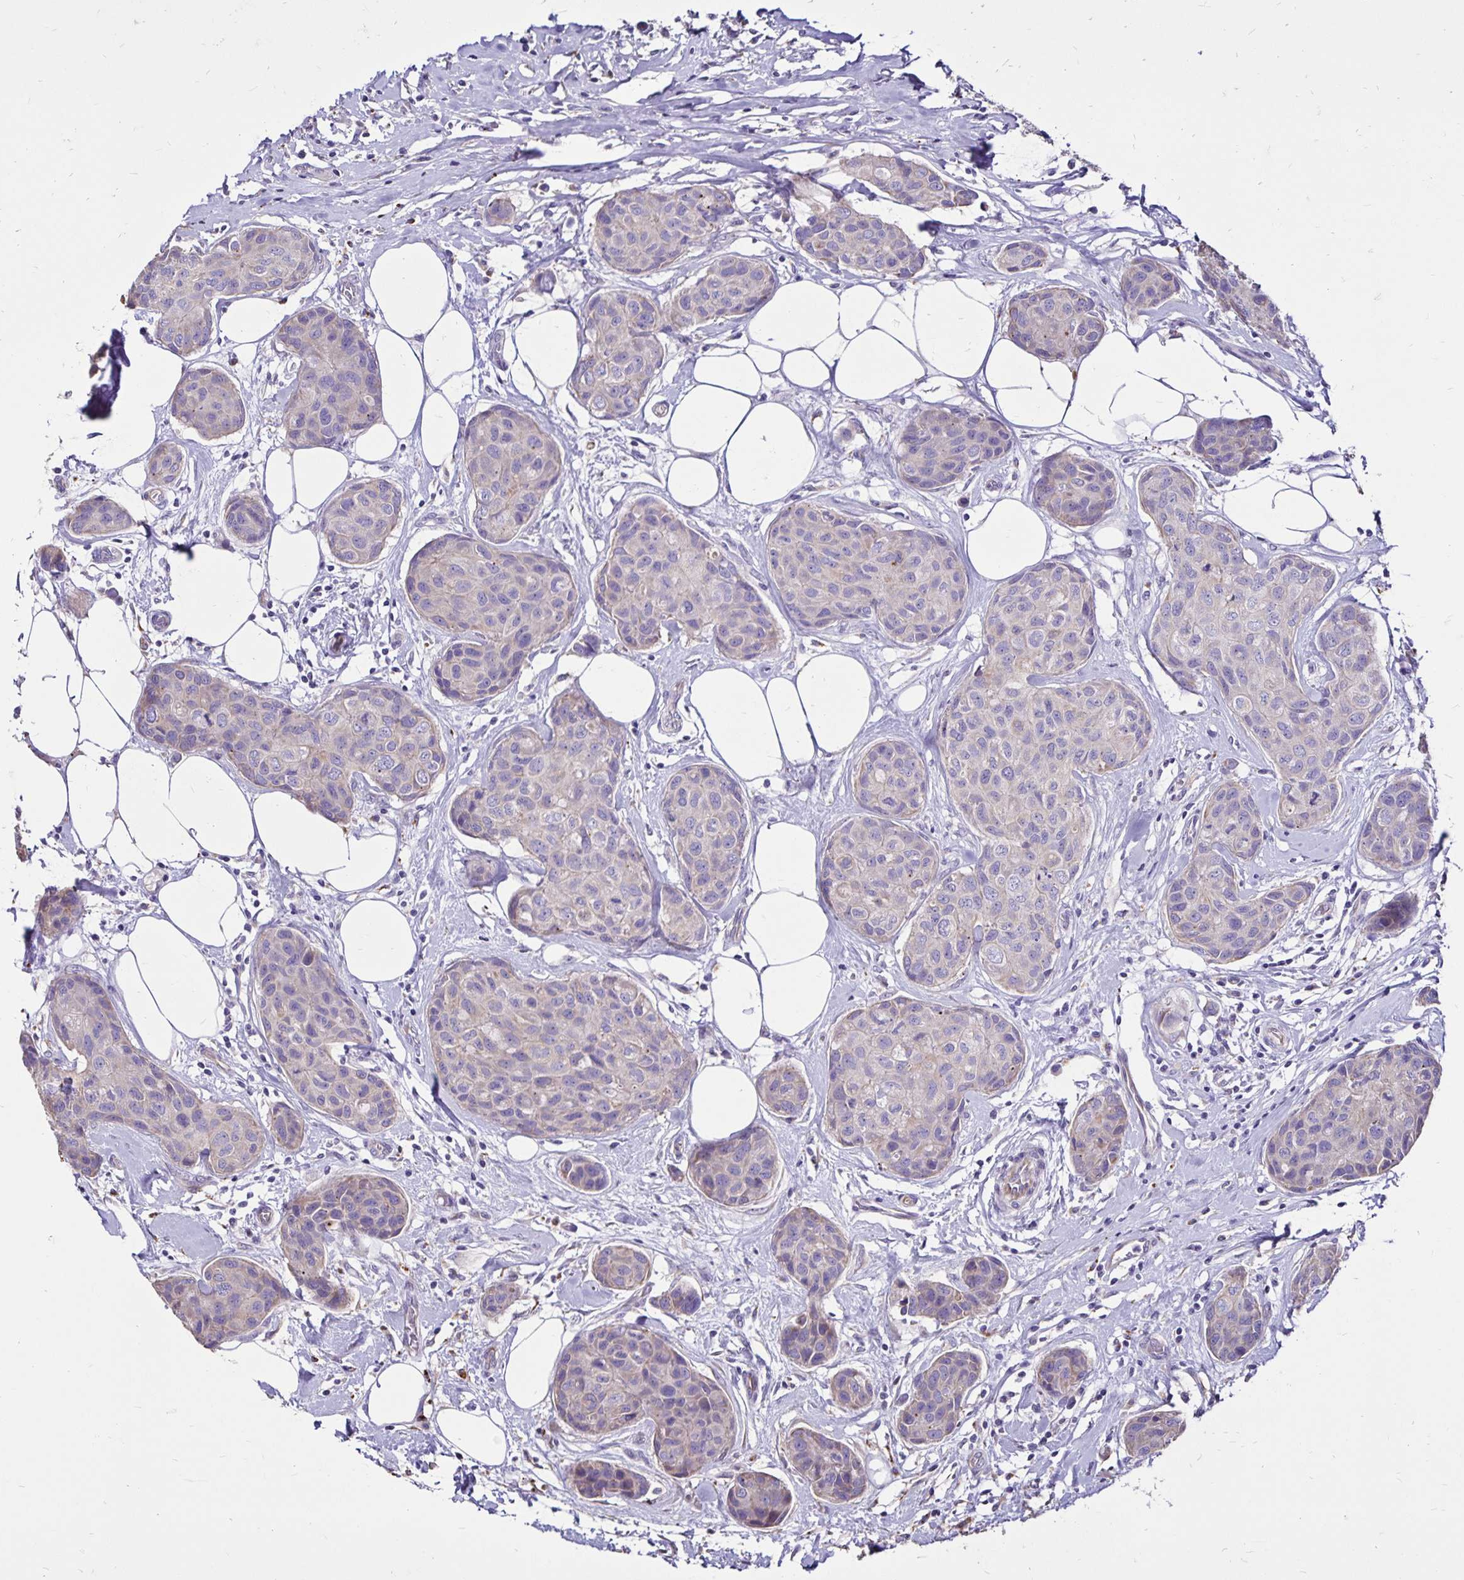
{"staining": {"intensity": "negative", "quantity": "none", "location": "none"}, "tissue": "breast cancer", "cell_type": "Tumor cells", "image_type": "cancer", "snomed": [{"axis": "morphology", "description": "Duct carcinoma"}, {"axis": "topography", "description": "Breast"}], "caption": "DAB (3,3'-diaminobenzidine) immunohistochemical staining of human breast intraductal carcinoma demonstrates no significant positivity in tumor cells.", "gene": "EVPL", "patient": {"sex": "female", "age": 80}}